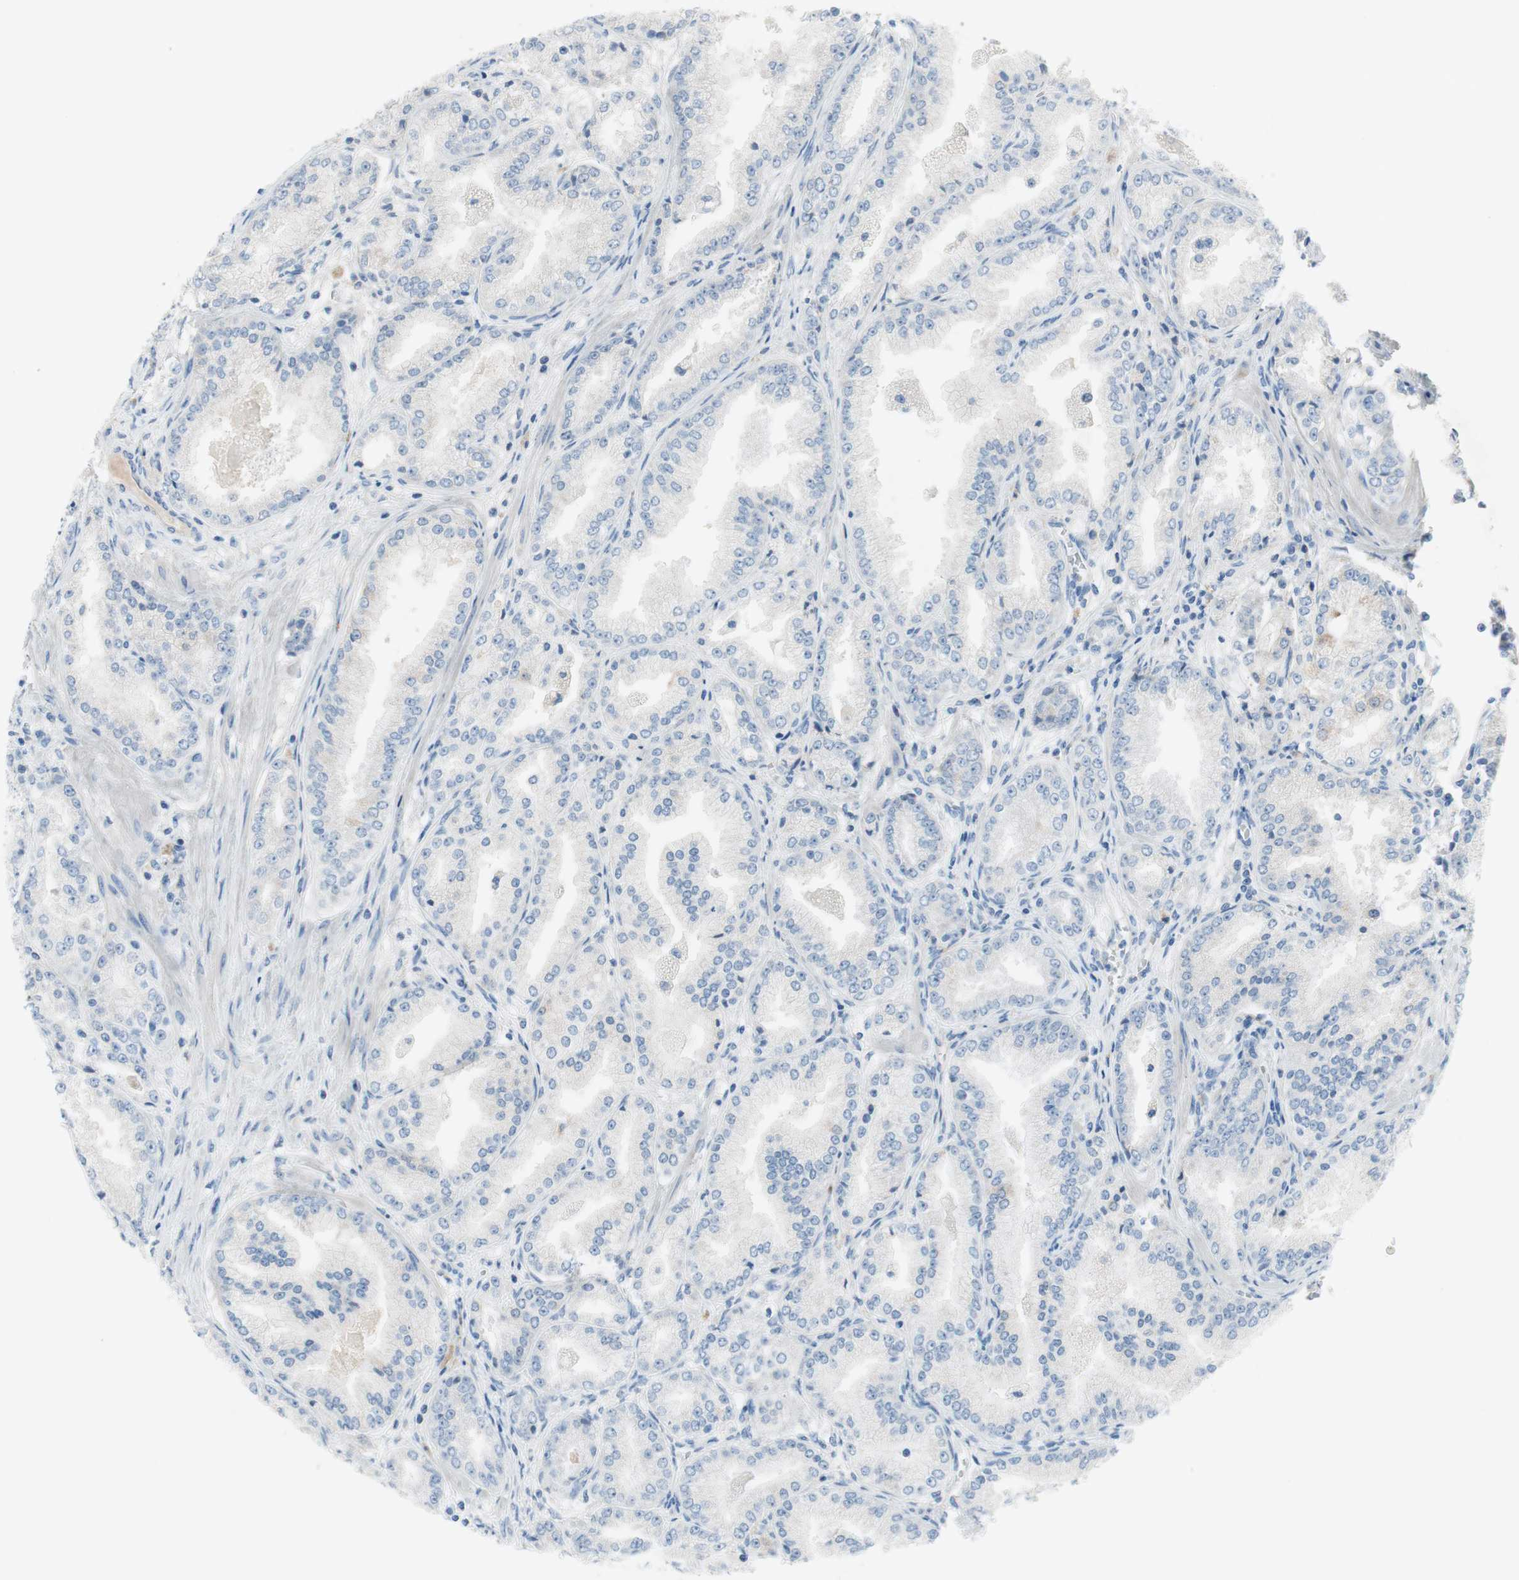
{"staining": {"intensity": "negative", "quantity": "none", "location": "none"}, "tissue": "prostate cancer", "cell_type": "Tumor cells", "image_type": "cancer", "snomed": [{"axis": "morphology", "description": "Adenocarcinoma, High grade"}, {"axis": "topography", "description": "Prostate"}], "caption": "Prostate cancer stained for a protein using immunohistochemistry (IHC) shows no expression tumor cells.", "gene": "FDFT1", "patient": {"sex": "male", "age": 61}}